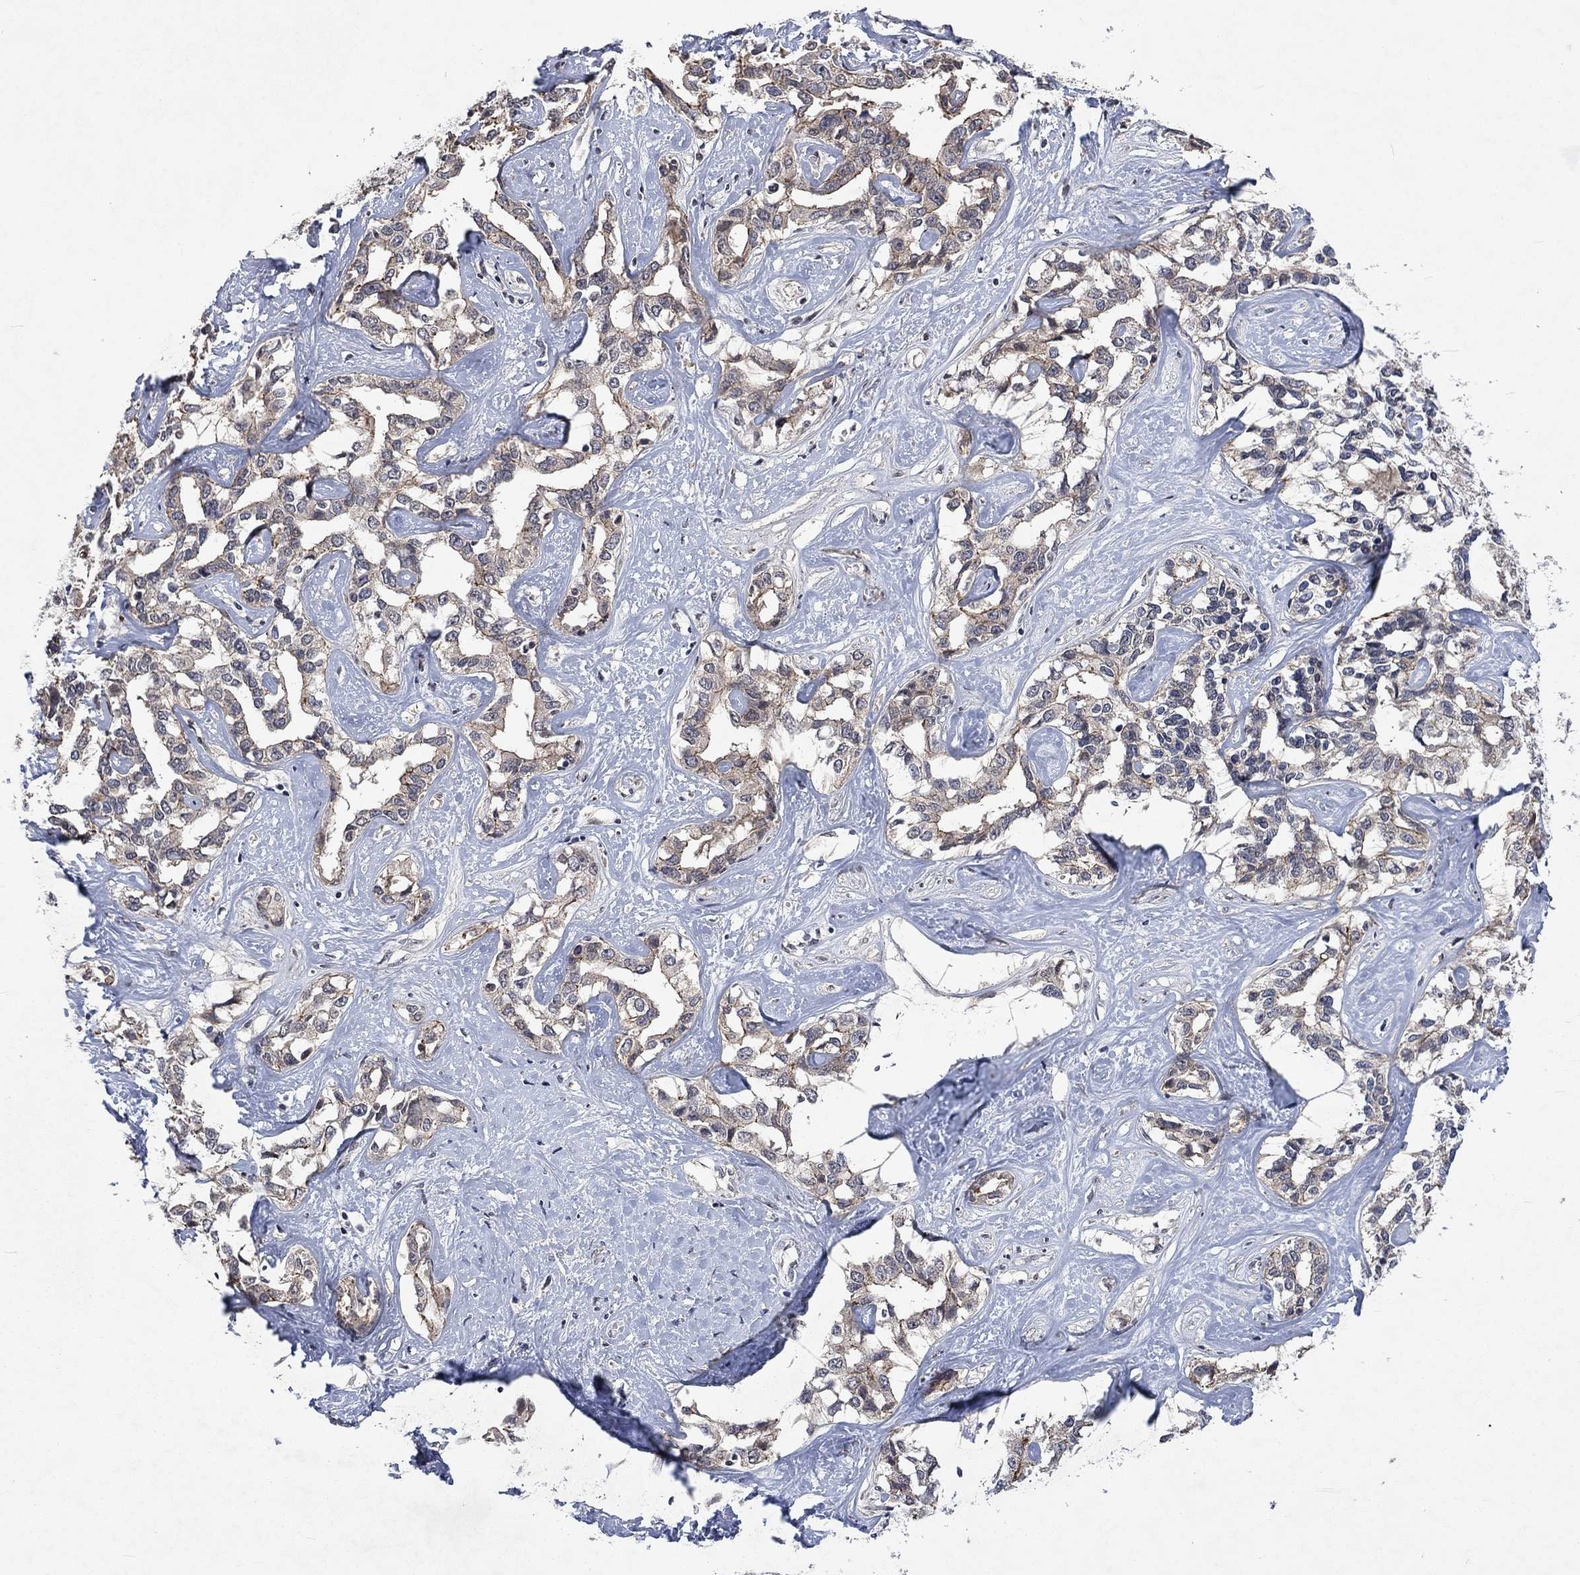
{"staining": {"intensity": "moderate", "quantity": "<25%", "location": "cytoplasmic/membranous"}, "tissue": "liver cancer", "cell_type": "Tumor cells", "image_type": "cancer", "snomed": [{"axis": "morphology", "description": "Cholangiocarcinoma"}, {"axis": "topography", "description": "Liver"}], "caption": "A low amount of moderate cytoplasmic/membranous staining is seen in about <25% of tumor cells in liver cancer tissue.", "gene": "PPP1R9A", "patient": {"sex": "male", "age": 59}}